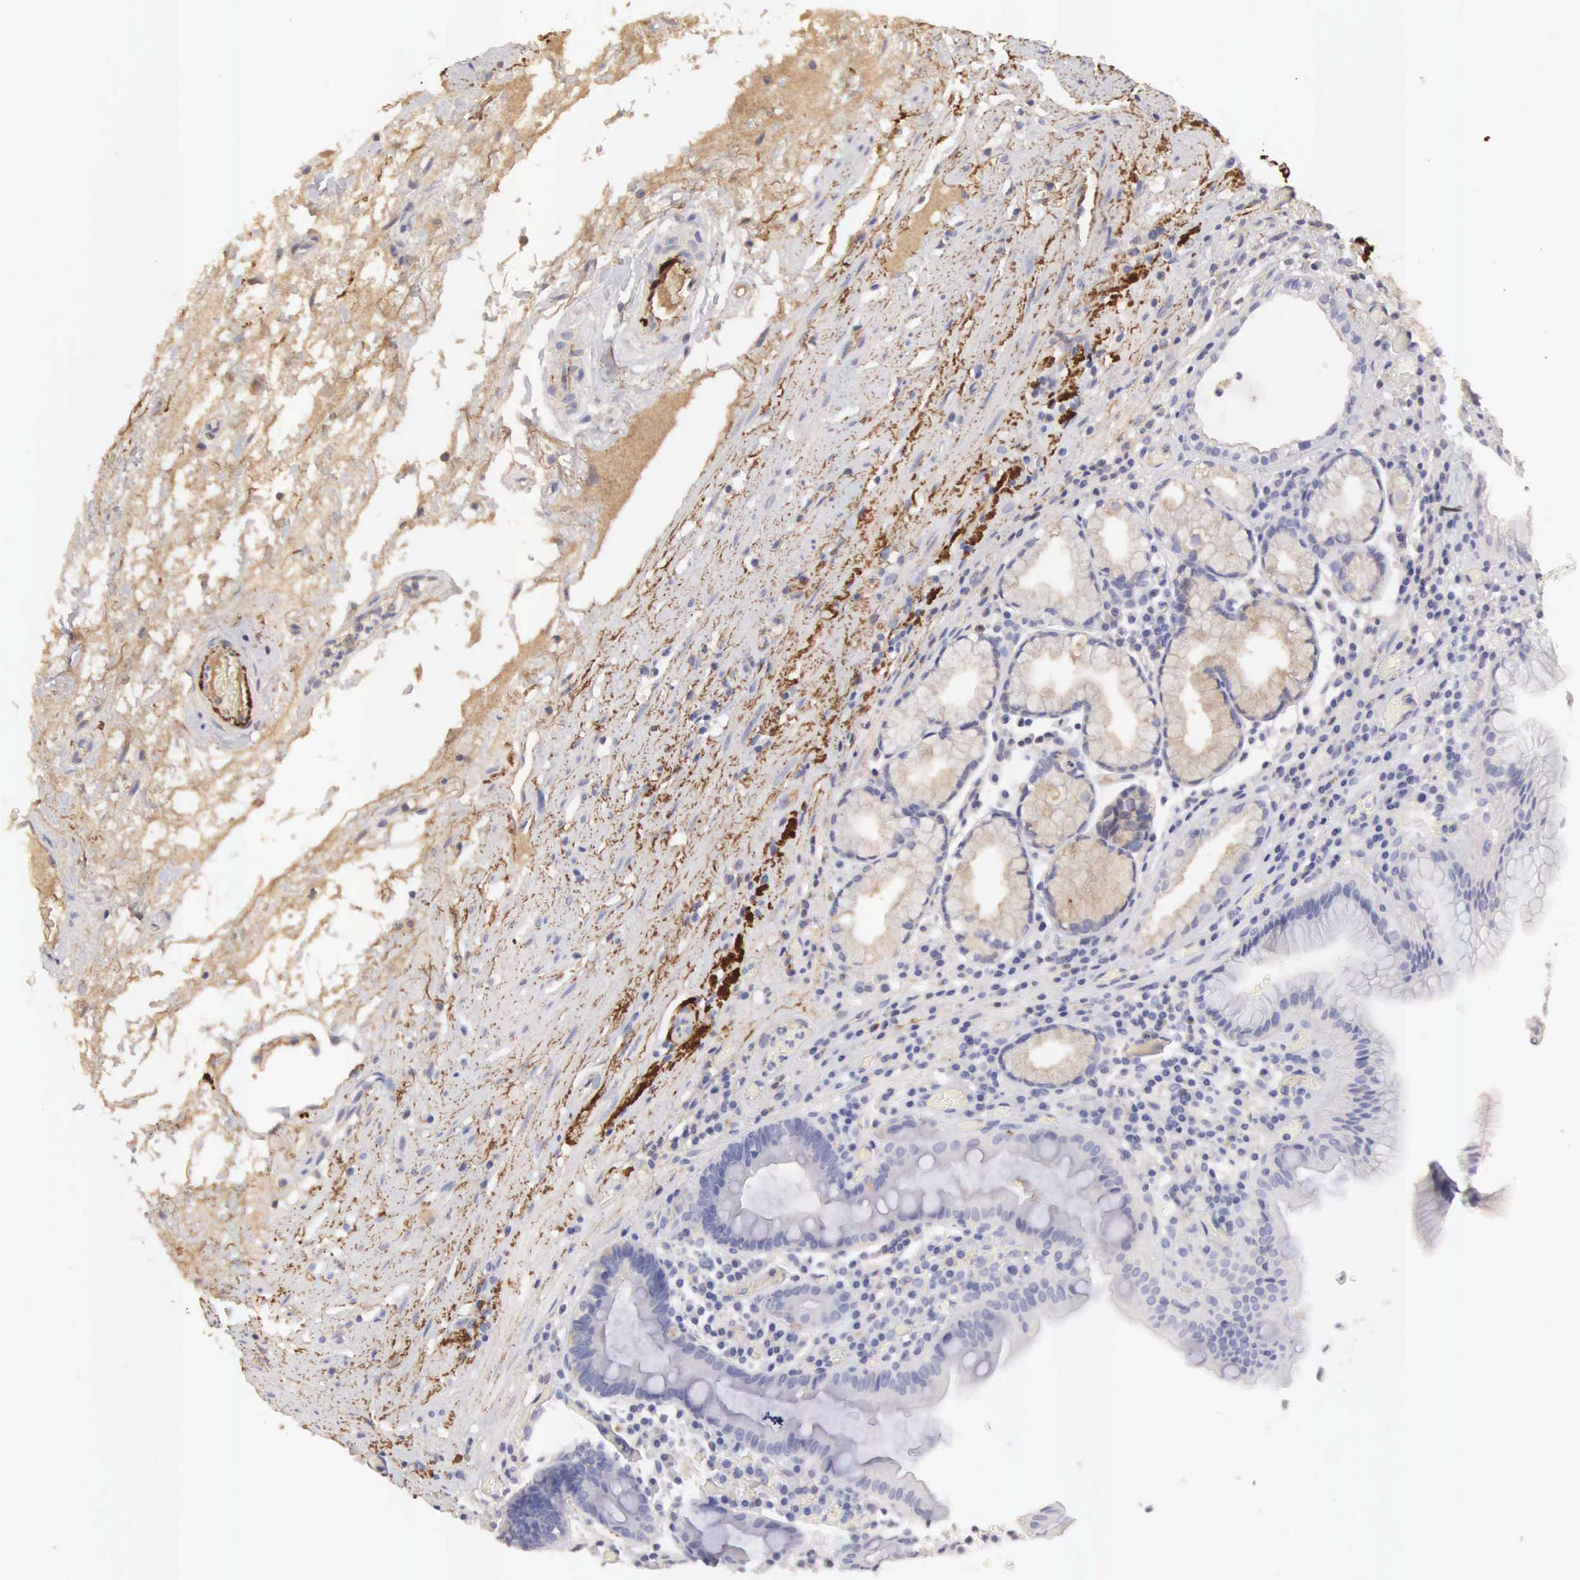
{"staining": {"intensity": "weak", "quantity": "<25%", "location": "cytoplasmic/membranous"}, "tissue": "stomach", "cell_type": "Glandular cells", "image_type": "normal", "snomed": [{"axis": "morphology", "description": "Normal tissue, NOS"}, {"axis": "topography", "description": "Stomach, lower"}, {"axis": "topography", "description": "Duodenum"}], "caption": "IHC image of benign stomach: stomach stained with DAB (3,3'-diaminobenzidine) displays no significant protein expression in glandular cells. (Stains: DAB (3,3'-diaminobenzidine) immunohistochemistry with hematoxylin counter stain, Microscopy: brightfield microscopy at high magnification).", "gene": "CLU", "patient": {"sex": "male", "age": 84}}